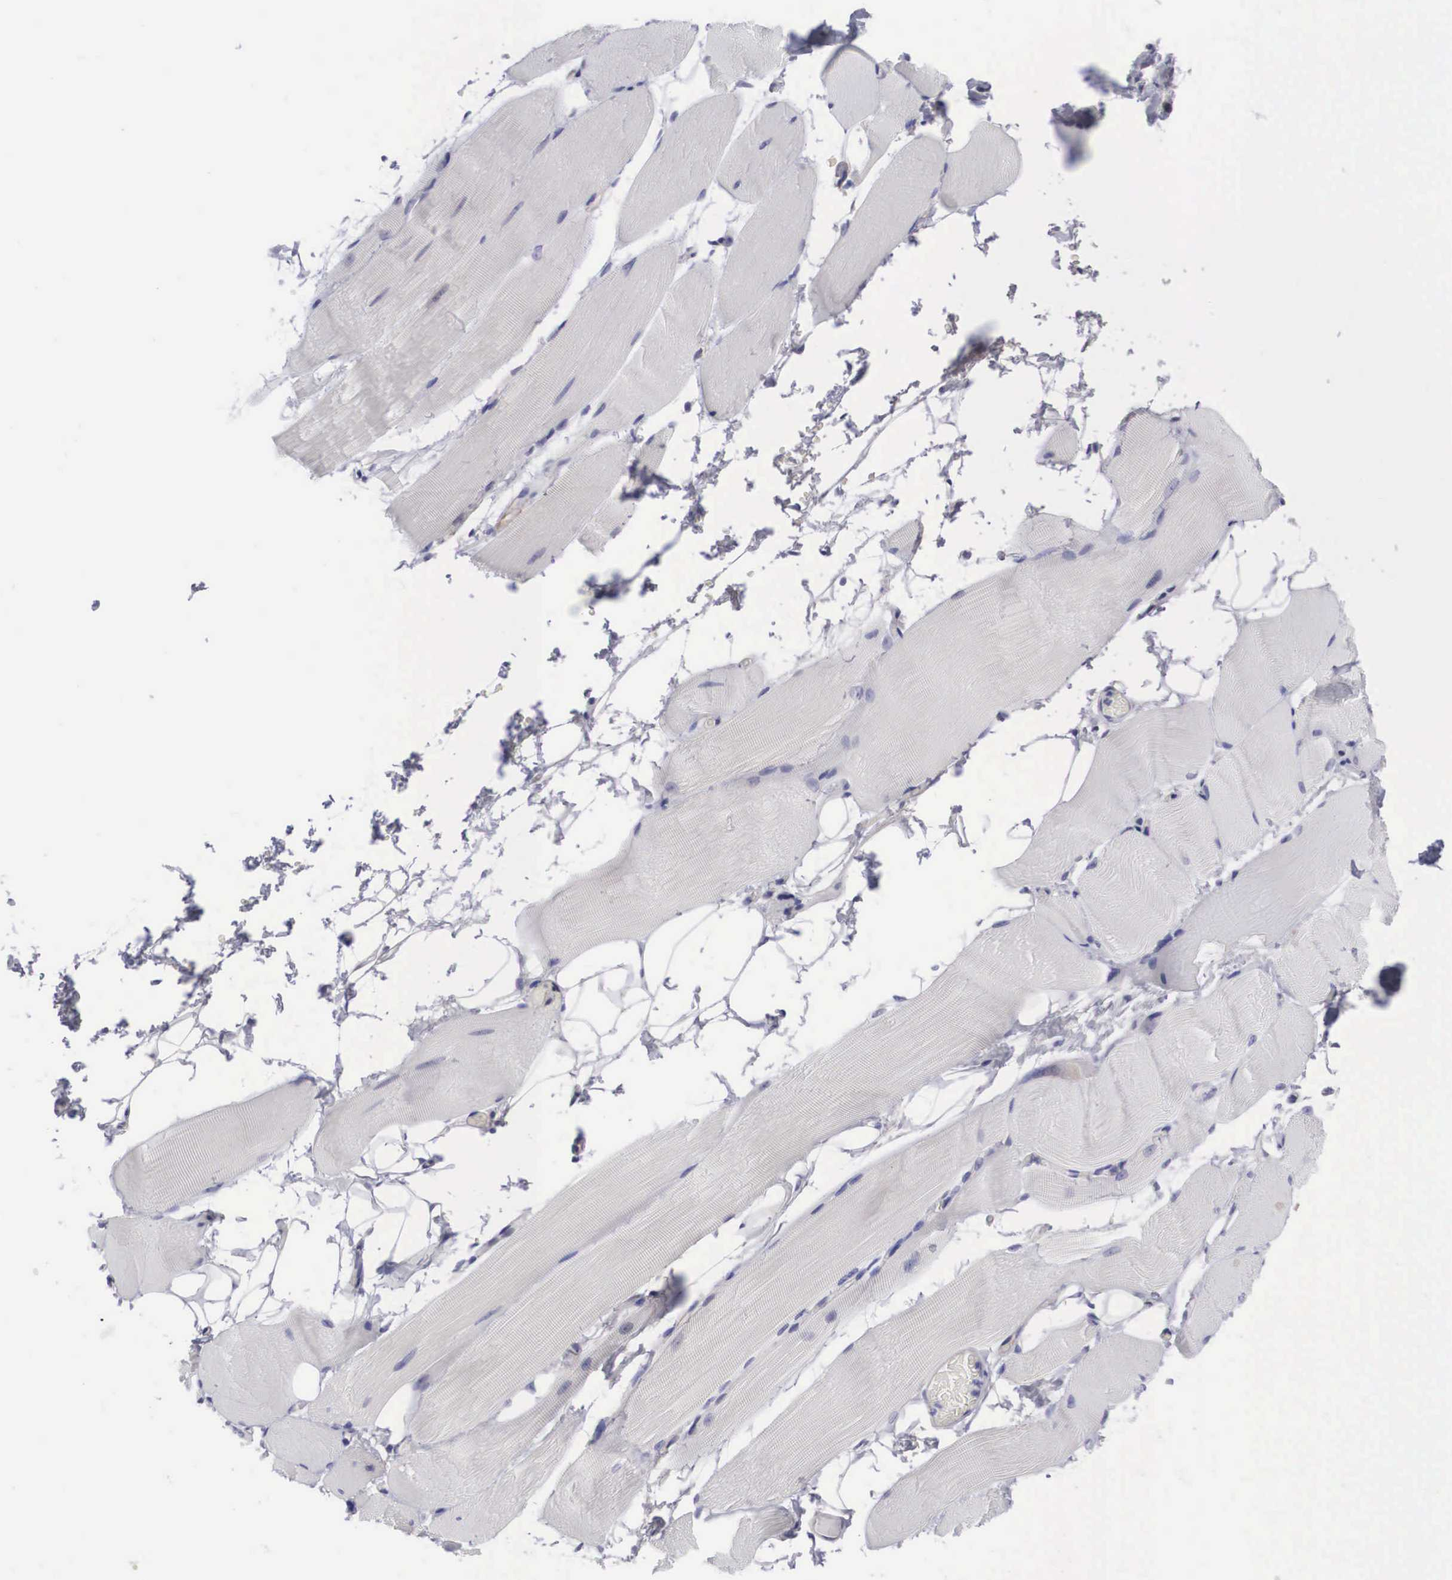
{"staining": {"intensity": "negative", "quantity": "none", "location": "none"}, "tissue": "skeletal muscle", "cell_type": "Myocytes", "image_type": "normal", "snomed": [{"axis": "morphology", "description": "Normal tissue, NOS"}, {"axis": "topography", "description": "Skeletal muscle"}, {"axis": "topography", "description": "Parathyroid gland"}], "caption": "IHC histopathology image of normal human skeletal muscle stained for a protein (brown), which displays no expression in myocytes.", "gene": "MAST4", "patient": {"sex": "female", "age": 37}}